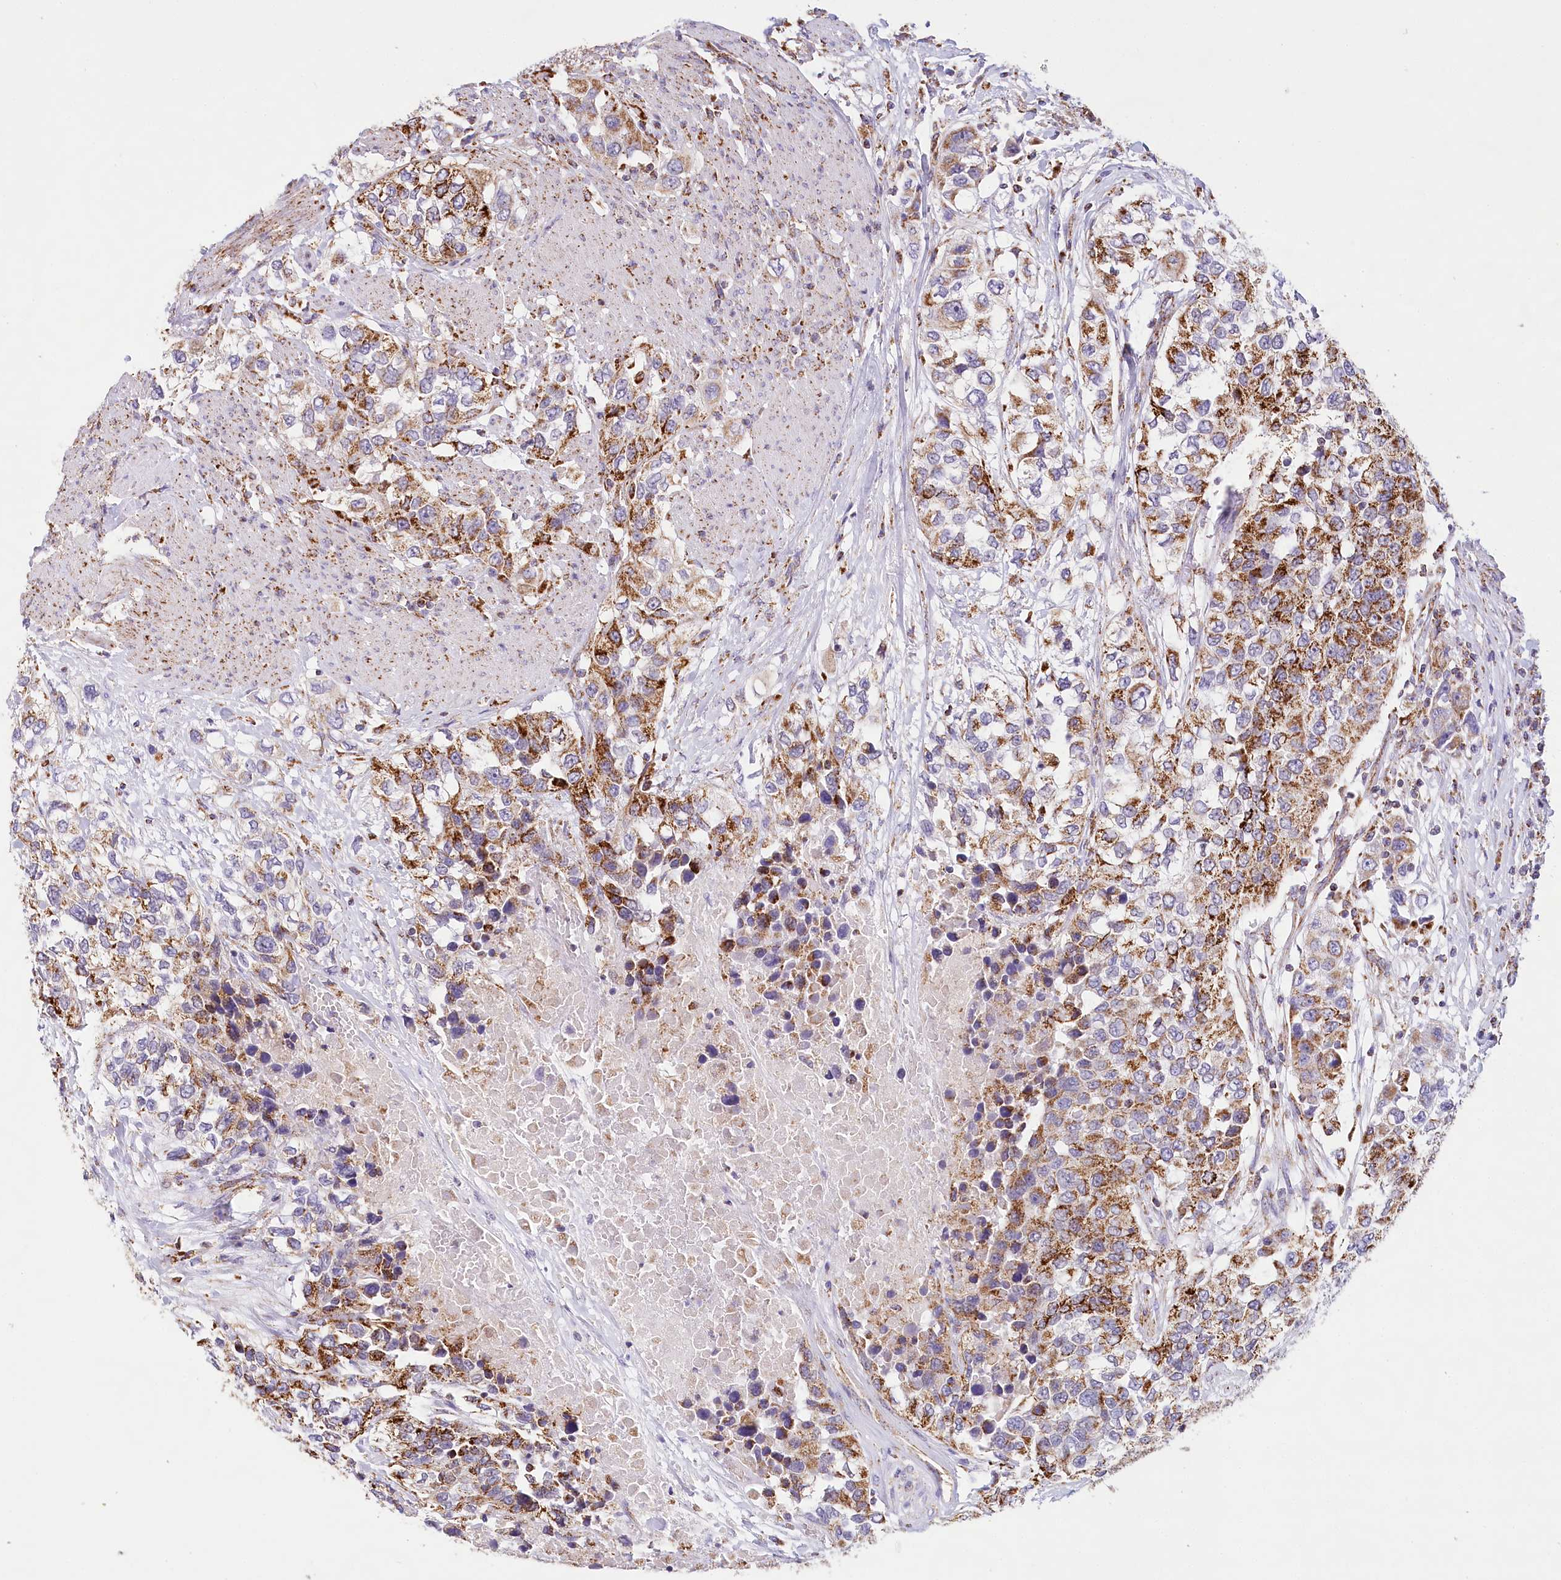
{"staining": {"intensity": "strong", "quantity": ">75%", "location": "cytoplasmic/membranous"}, "tissue": "urothelial cancer", "cell_type": "Tumor cells", "image_type": "cancer", "snomed": [{"axis": "morphology", "description": "Urothelial carcinoma, High grade"}, {"axis": "topography", "description": "Urinary bladder"}], "caption": "The image shows staining of high-grade urothelial carcinoma, revealing strong cytoplasmic/membranous protein expression (brown color) within tumor cells.", "gene": "LSS", "patient": {"sex": "female", "age": 80}}